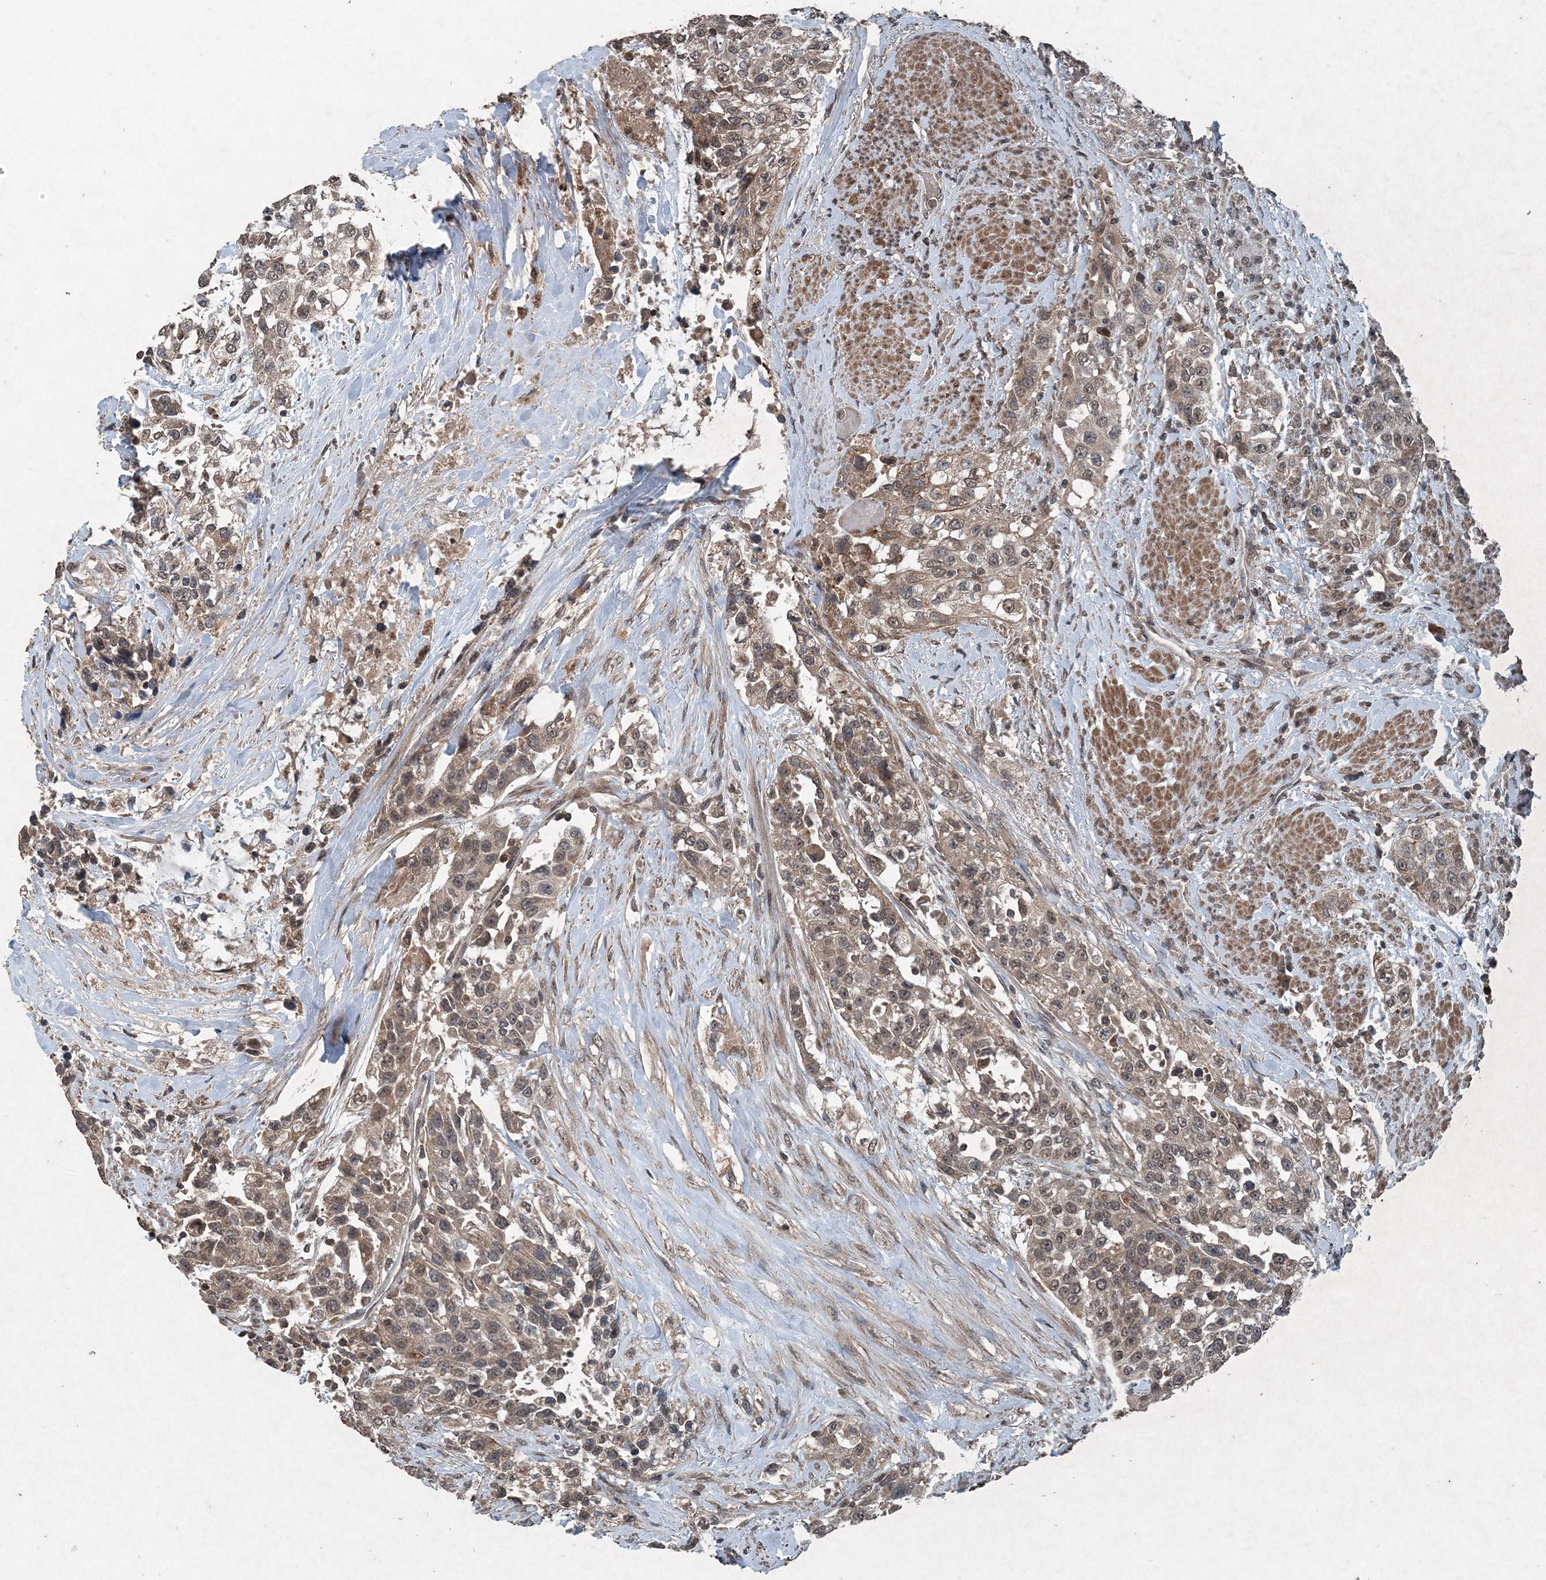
{"staining": {"intensity": "weak", "quantity": ">75%", "location": "cytoplasmic/membranous"}, "tissue": "urothelial cancer", "cell_type": "Tumor cells", "image_type": "cancer", "snomed": [{"axis": "morphology", "description": "Urothelial carcinoma, High grade"}, {"axis": "topography", "description": "Urinary bladder"}], "caption": "Immunohistochemical staining of human high-grade urothelial carcinoma displays low levels of weak cytoplasmic/membranous expression in approximately >75% of tumor cells.", "gene": "CFL1", "patient": {"sex": "female", "age": 80}}